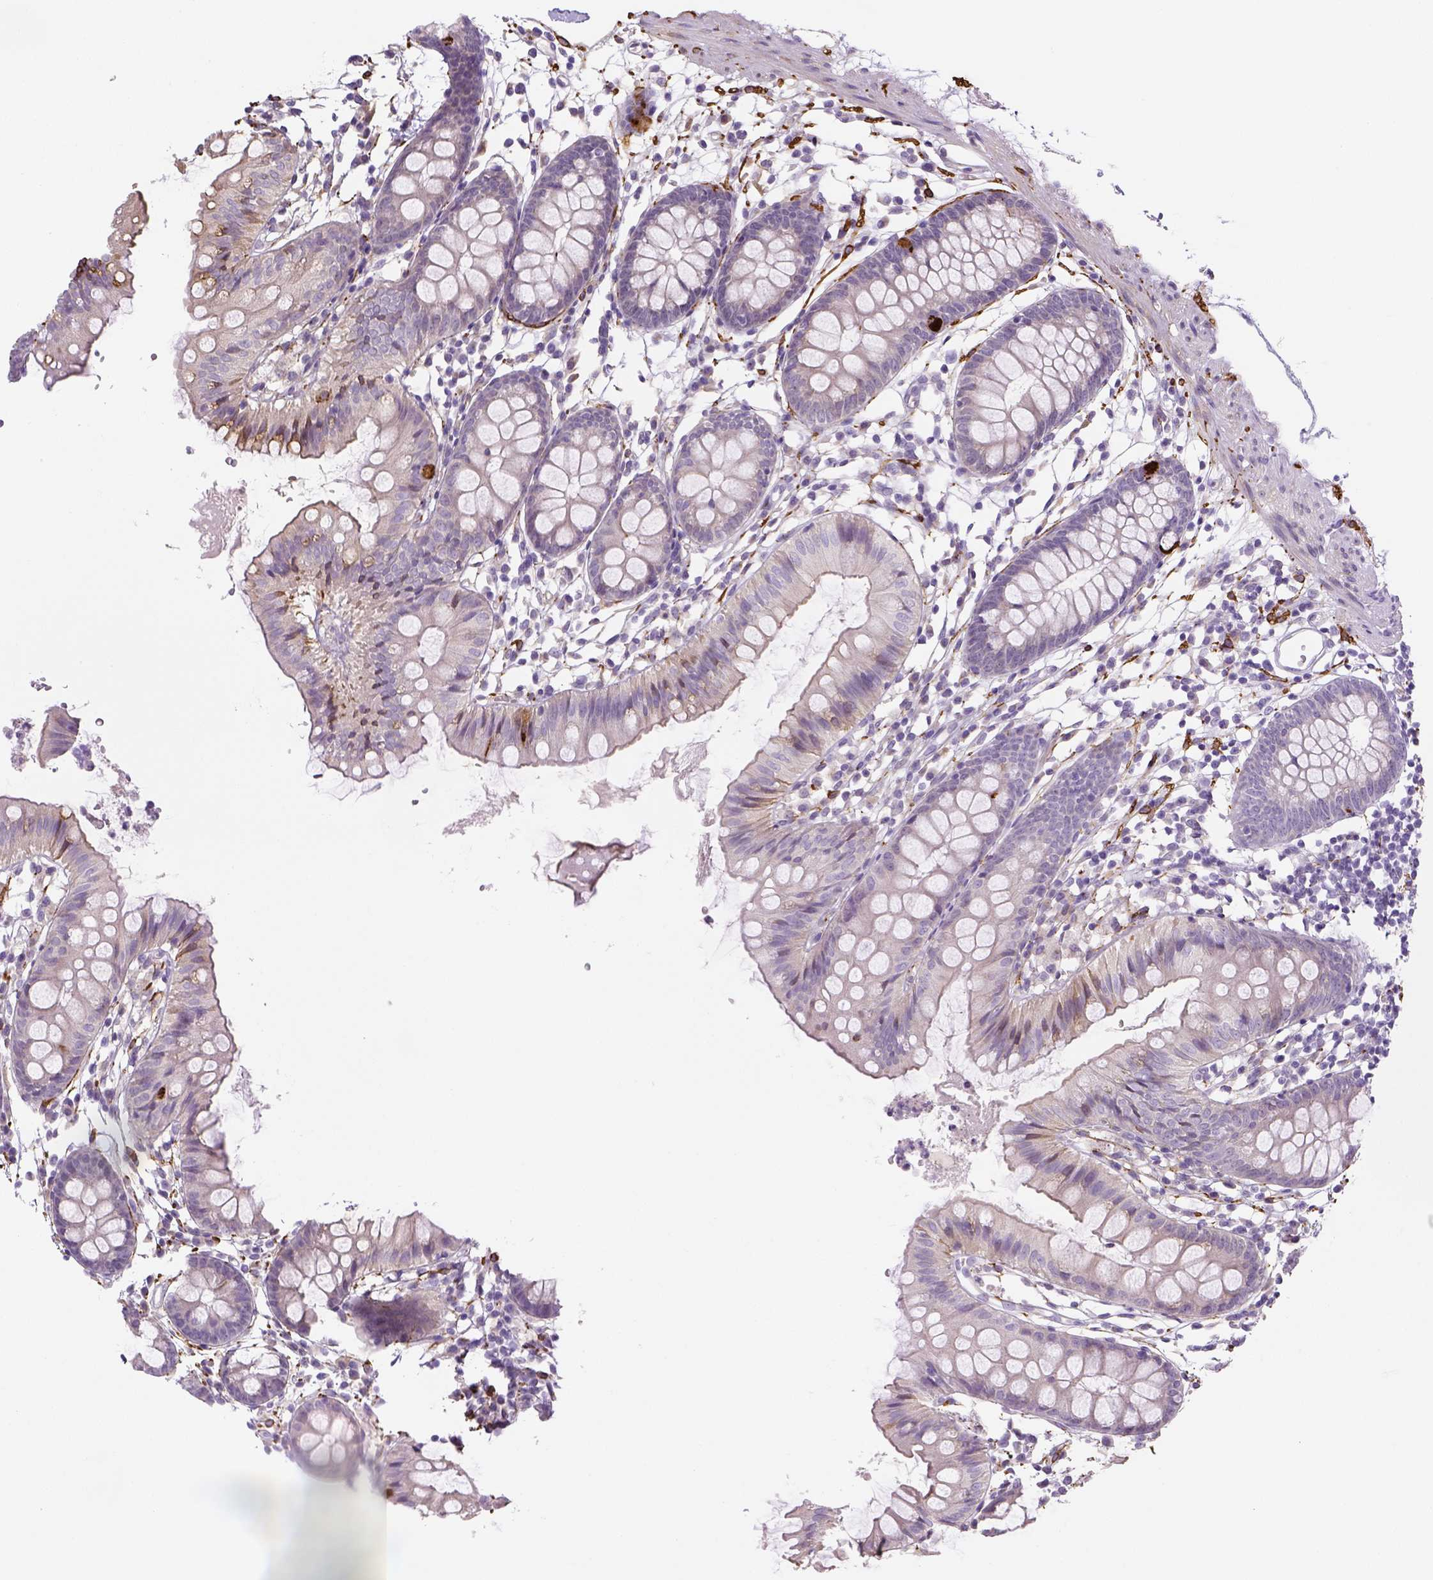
{"staining": {"intensity": "negative", "quantity": "none", "location": "none"}, "tissue": "colon", "cell_type": "Endothelial cells", "image_type": "normal", "snomed": [{"axis": "morphology", "description": "Normal tissue, NOS"}, {"axis": "topography", "description": "Colon"}], "caption": "Immunohistochemical staining of unremarkable colon exhibits no significant staining in endothelial cells.", "gene": "CACNB1", "patient": {"sex": "female", "age": 84}}